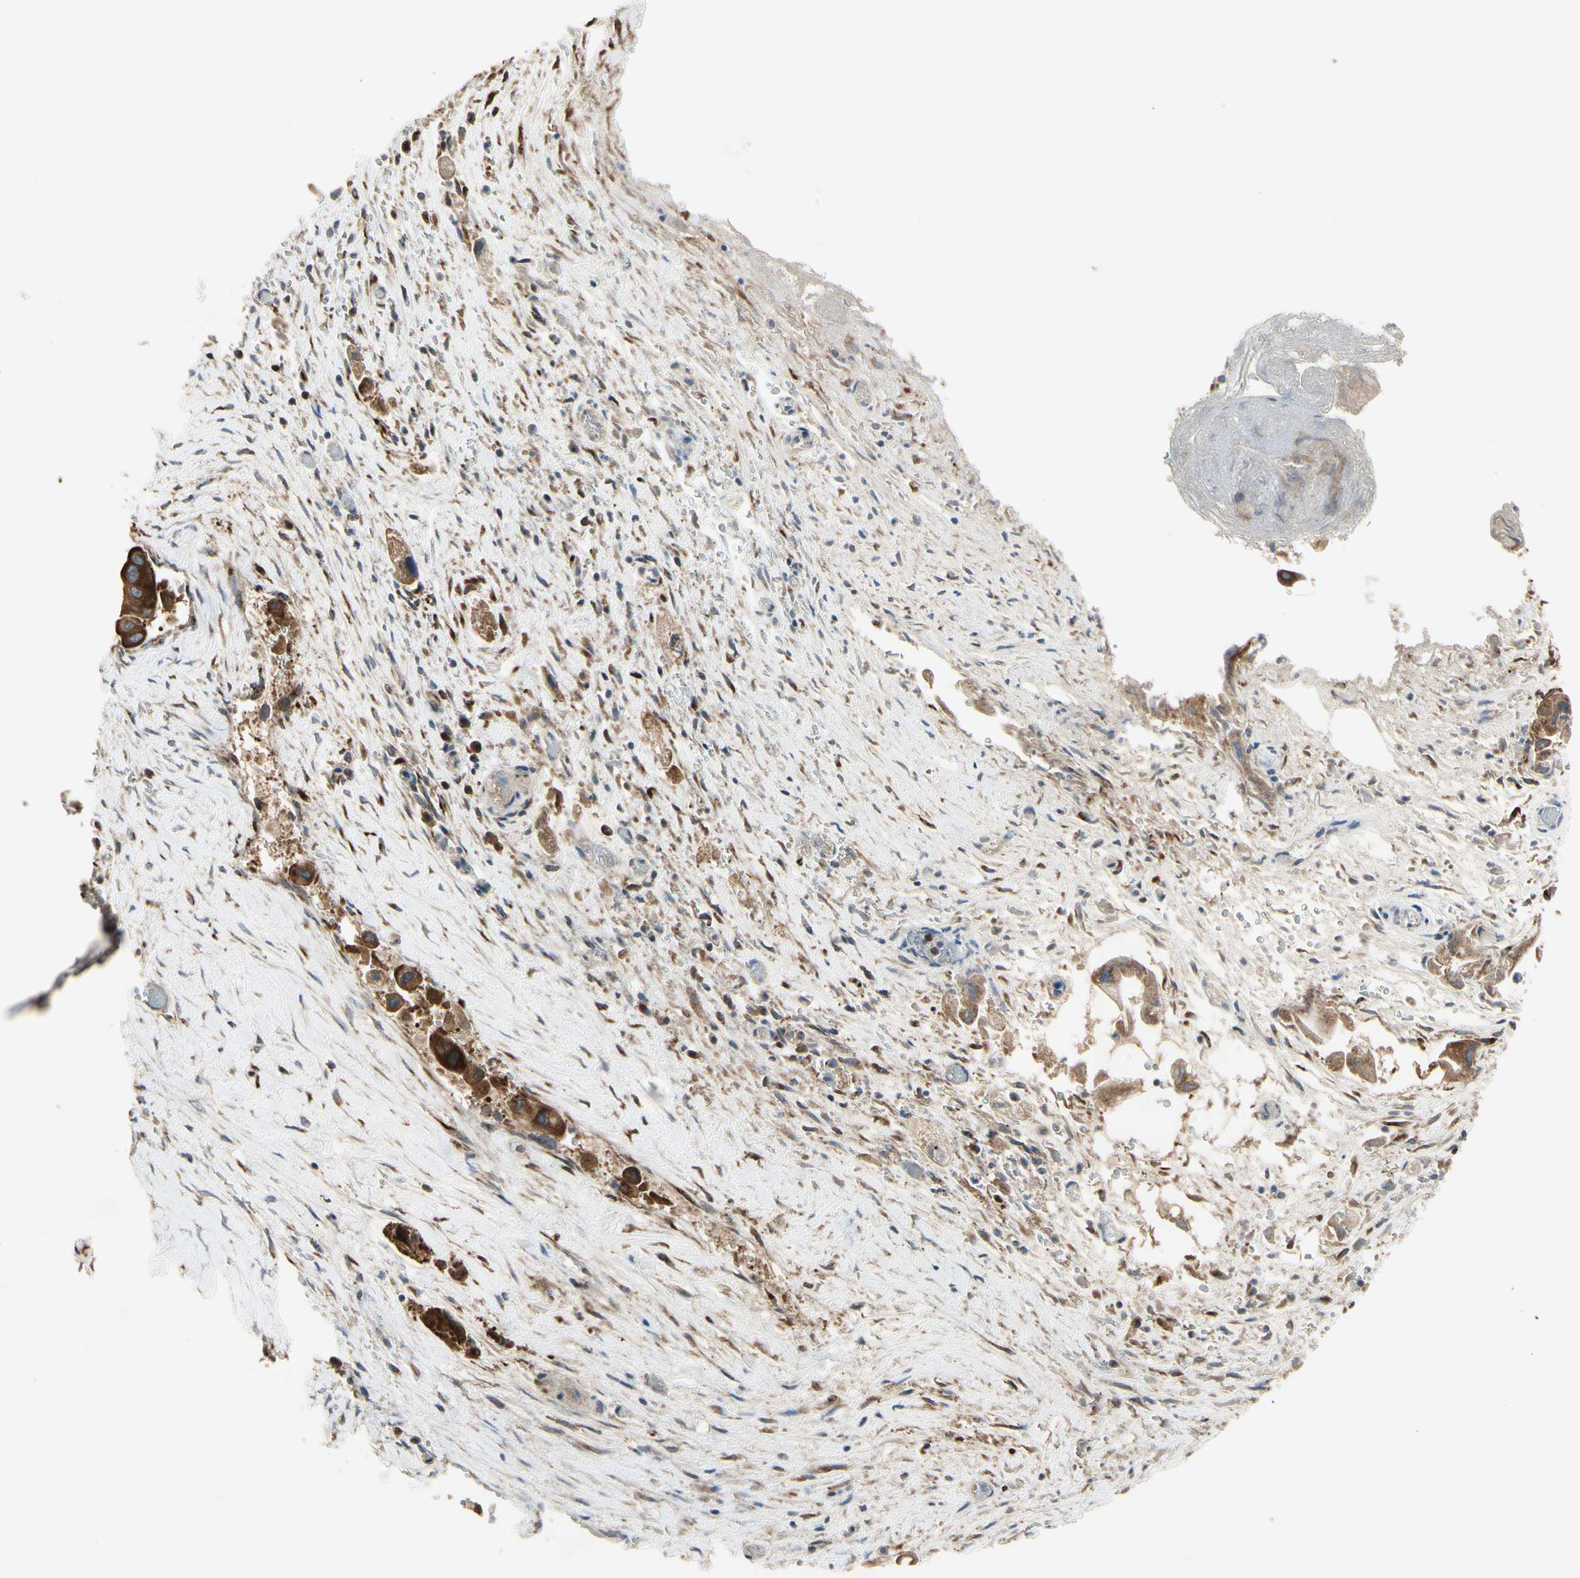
{"staining": {"intensity": "strong", "quantity": ">75%", "location": "cytoplasmic/membranous"}, "tissue": "liver cancer", "cell_type": "Tumor cells", "image_type": "cancer", "snomed": [{"axis": "morphology", "description": "Normal tissue, NOS"}, {"axis": "morphology", "description": "Cholangiocarcinoma"}, {"axis": "topography", "description": "Liver"}, {"axis": "topography", "description": "Peripheral nerve tissue"}], "caption": "An image of human liver cancer (cholangiocarcinoma) stained for a protein exhibits strong cytoplasmic/membranous brown staining in tumor cells.", "gene": "CGREF1", "patient": {"sex": "male", "age": 50}}